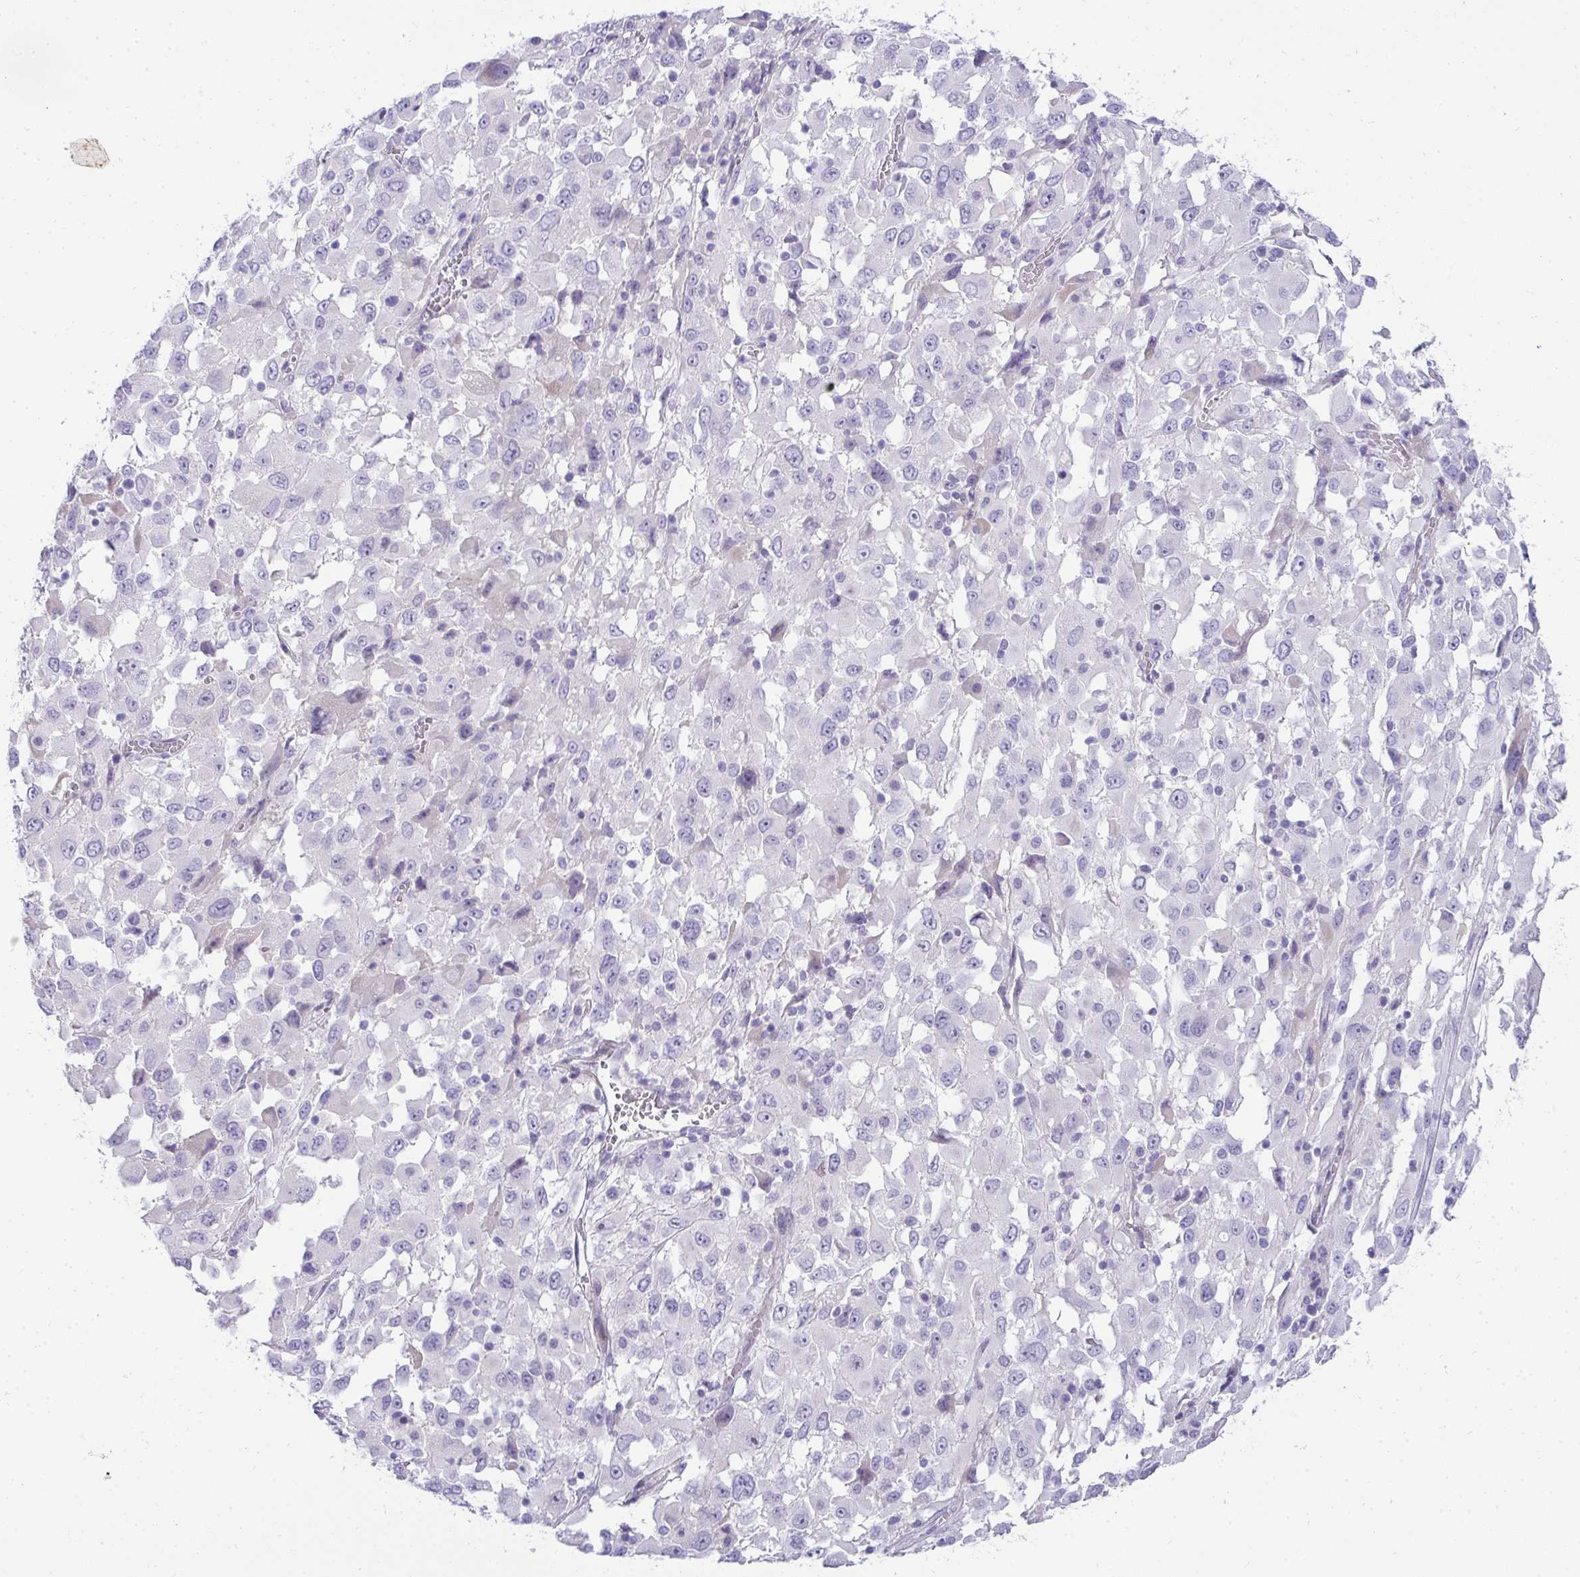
{"staining": {"intensity": "negative", "quantity": "none", "location": "none"}, "tissue": "melanoma", "cell_type": "Tumor cells", "image_type": "cancer", "snomed": [{"axis": "morphology", "description": "Malignant melanoma, Metastatic site"}, {"axis": "topography", "description": "Soft tissue"}], "caption": "DAB (3,3'-diaminobenzidine) immunohistochemical staining of human malignant melanoma (metastatic site) shows no significant positivity in tumor cells.", "gene": "AK5", "patient": {"sex": "male", "age": 50}}